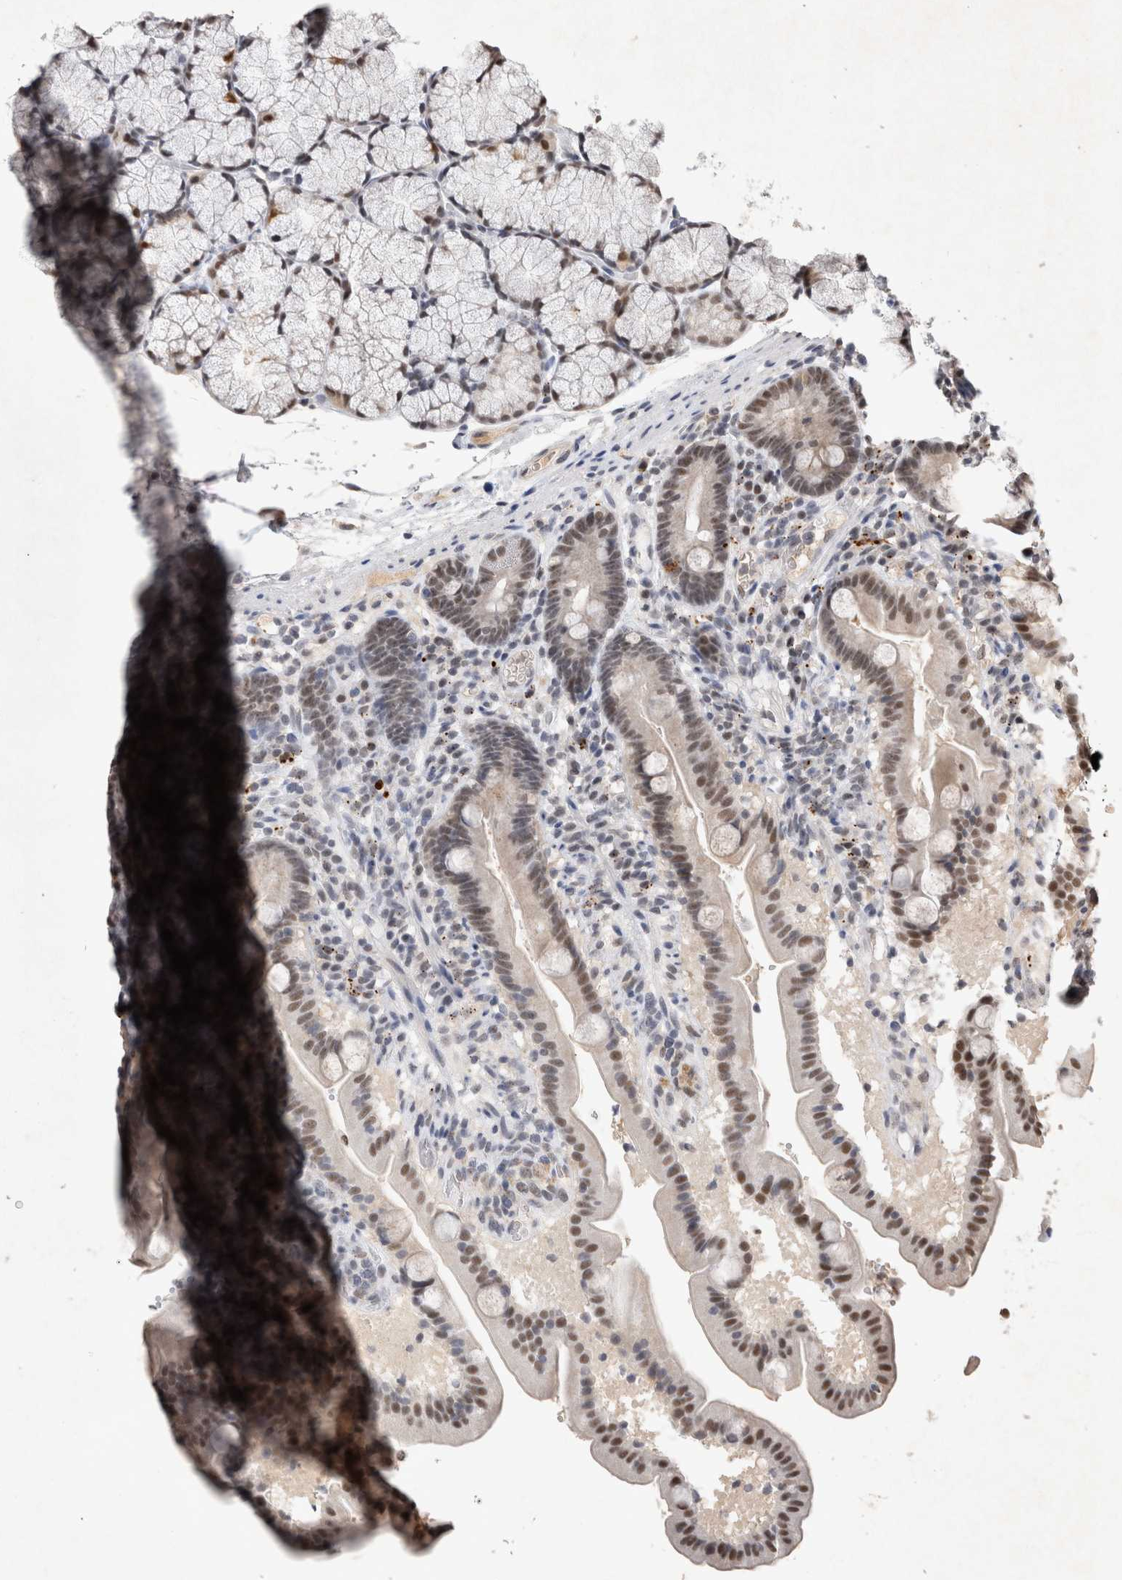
{"staining": {"intensity": "weak", "quantity": ">75%", "location": "nuclear"}, "tissue": "duodenum", "cell_type": "Glandular cells", "image_type": "normal", "snomed": [{"axis": "morphology", "description": "Normal tissue, NOS"}, {"axis": "topography", "description": "Duodenum"}], "caption": "High-power microscopy captured an immunohistochemistry micrograph of normal duodenum, revealing weak nuclear expression in about >75% of glandular cells.", "gene": "XRCC5", "patient": {"sex": "male", "age": 54}}